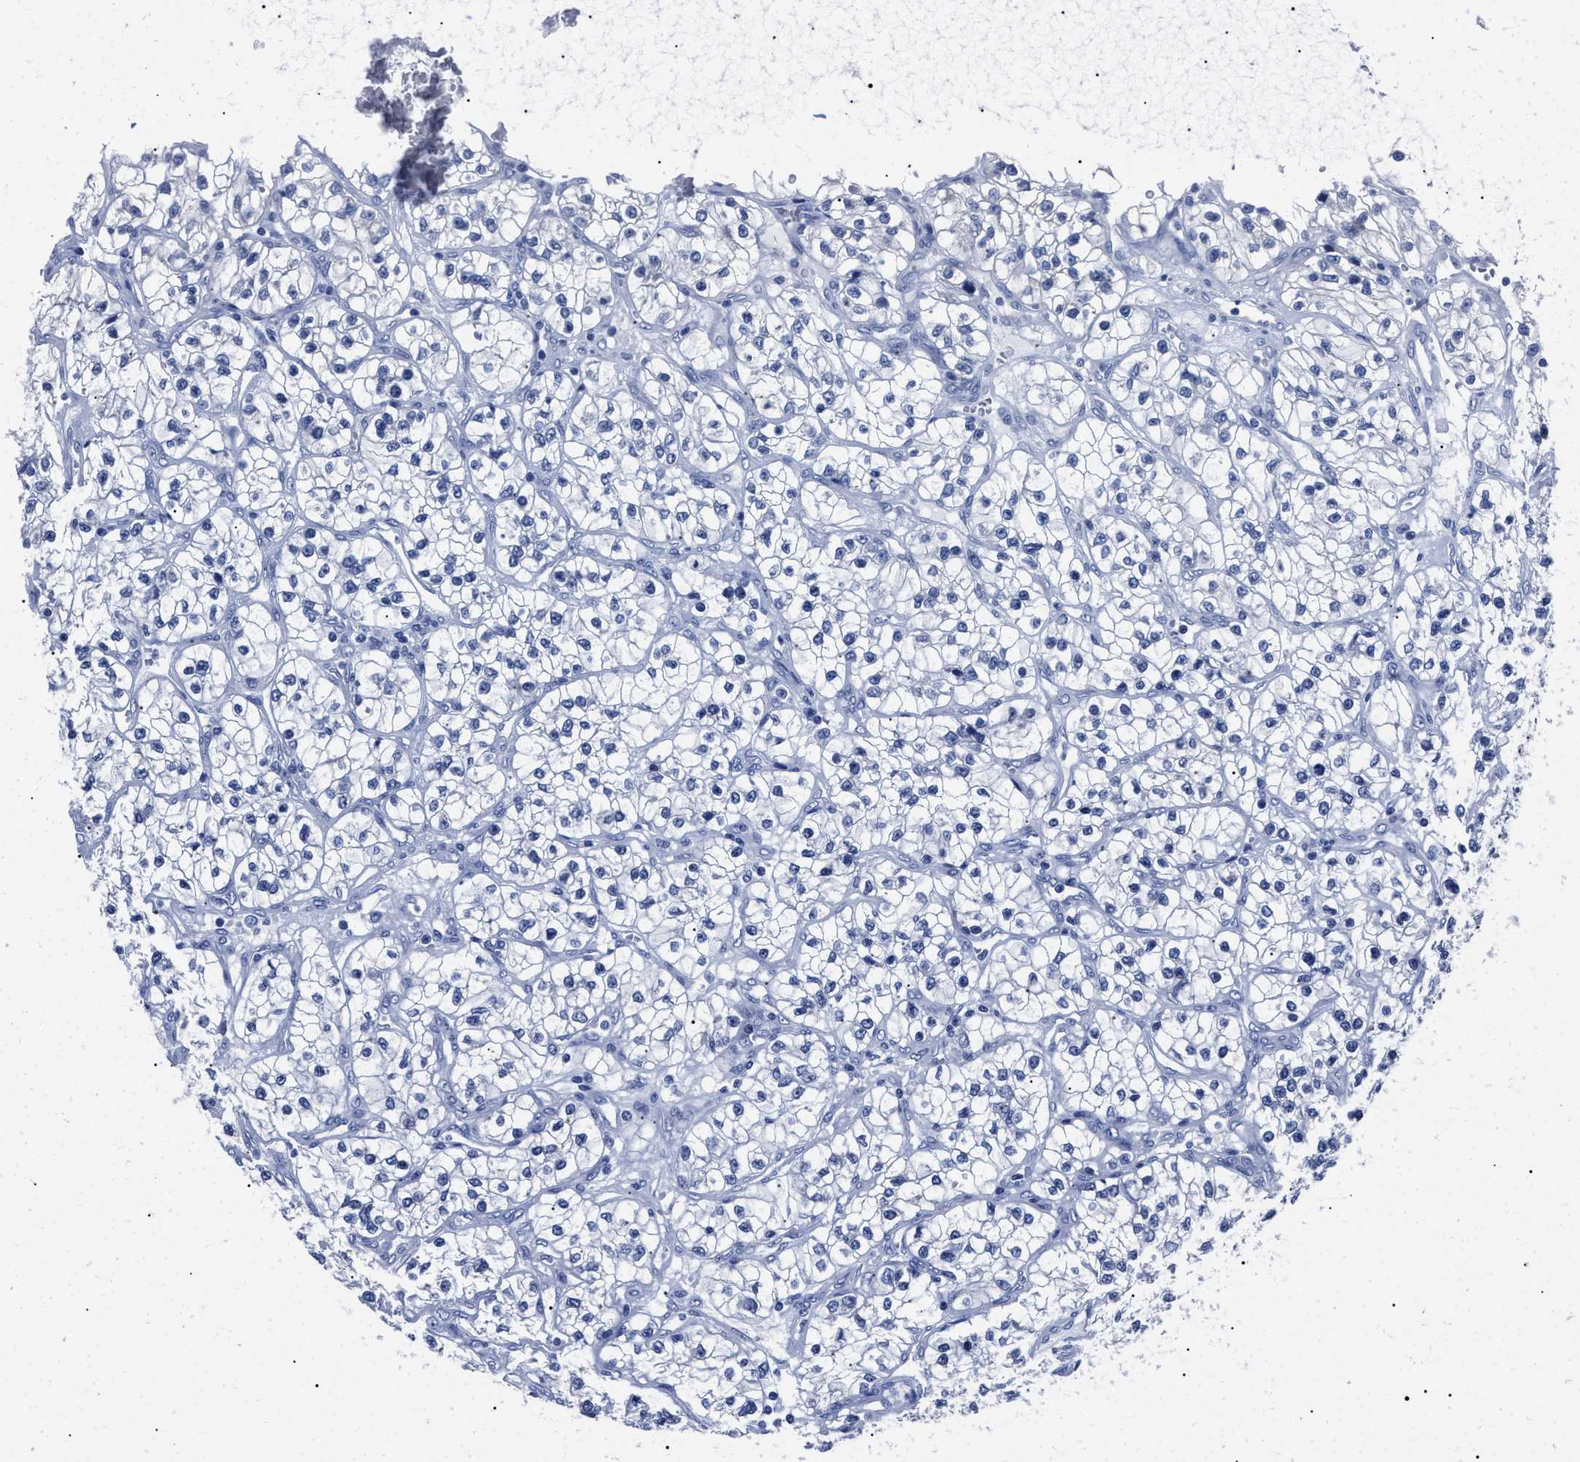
{"staining": {"intensity": "negative", "quantity": "none", "location": "none"}, "tissue": "renal cancer", "cell_type": "Tumor cells", "image_type": "cancer", "snomed": [{"axis": "morphology", "description": "Adenocarcinoma, NOS"}, {"axis": "topography", "description": "Kidney"}], "caption": "Tumor cells show no significant protein staining in adenocarcinoma (renal).", "gene": "ALPG", "patient": {"sex": "female", "age": 57}}